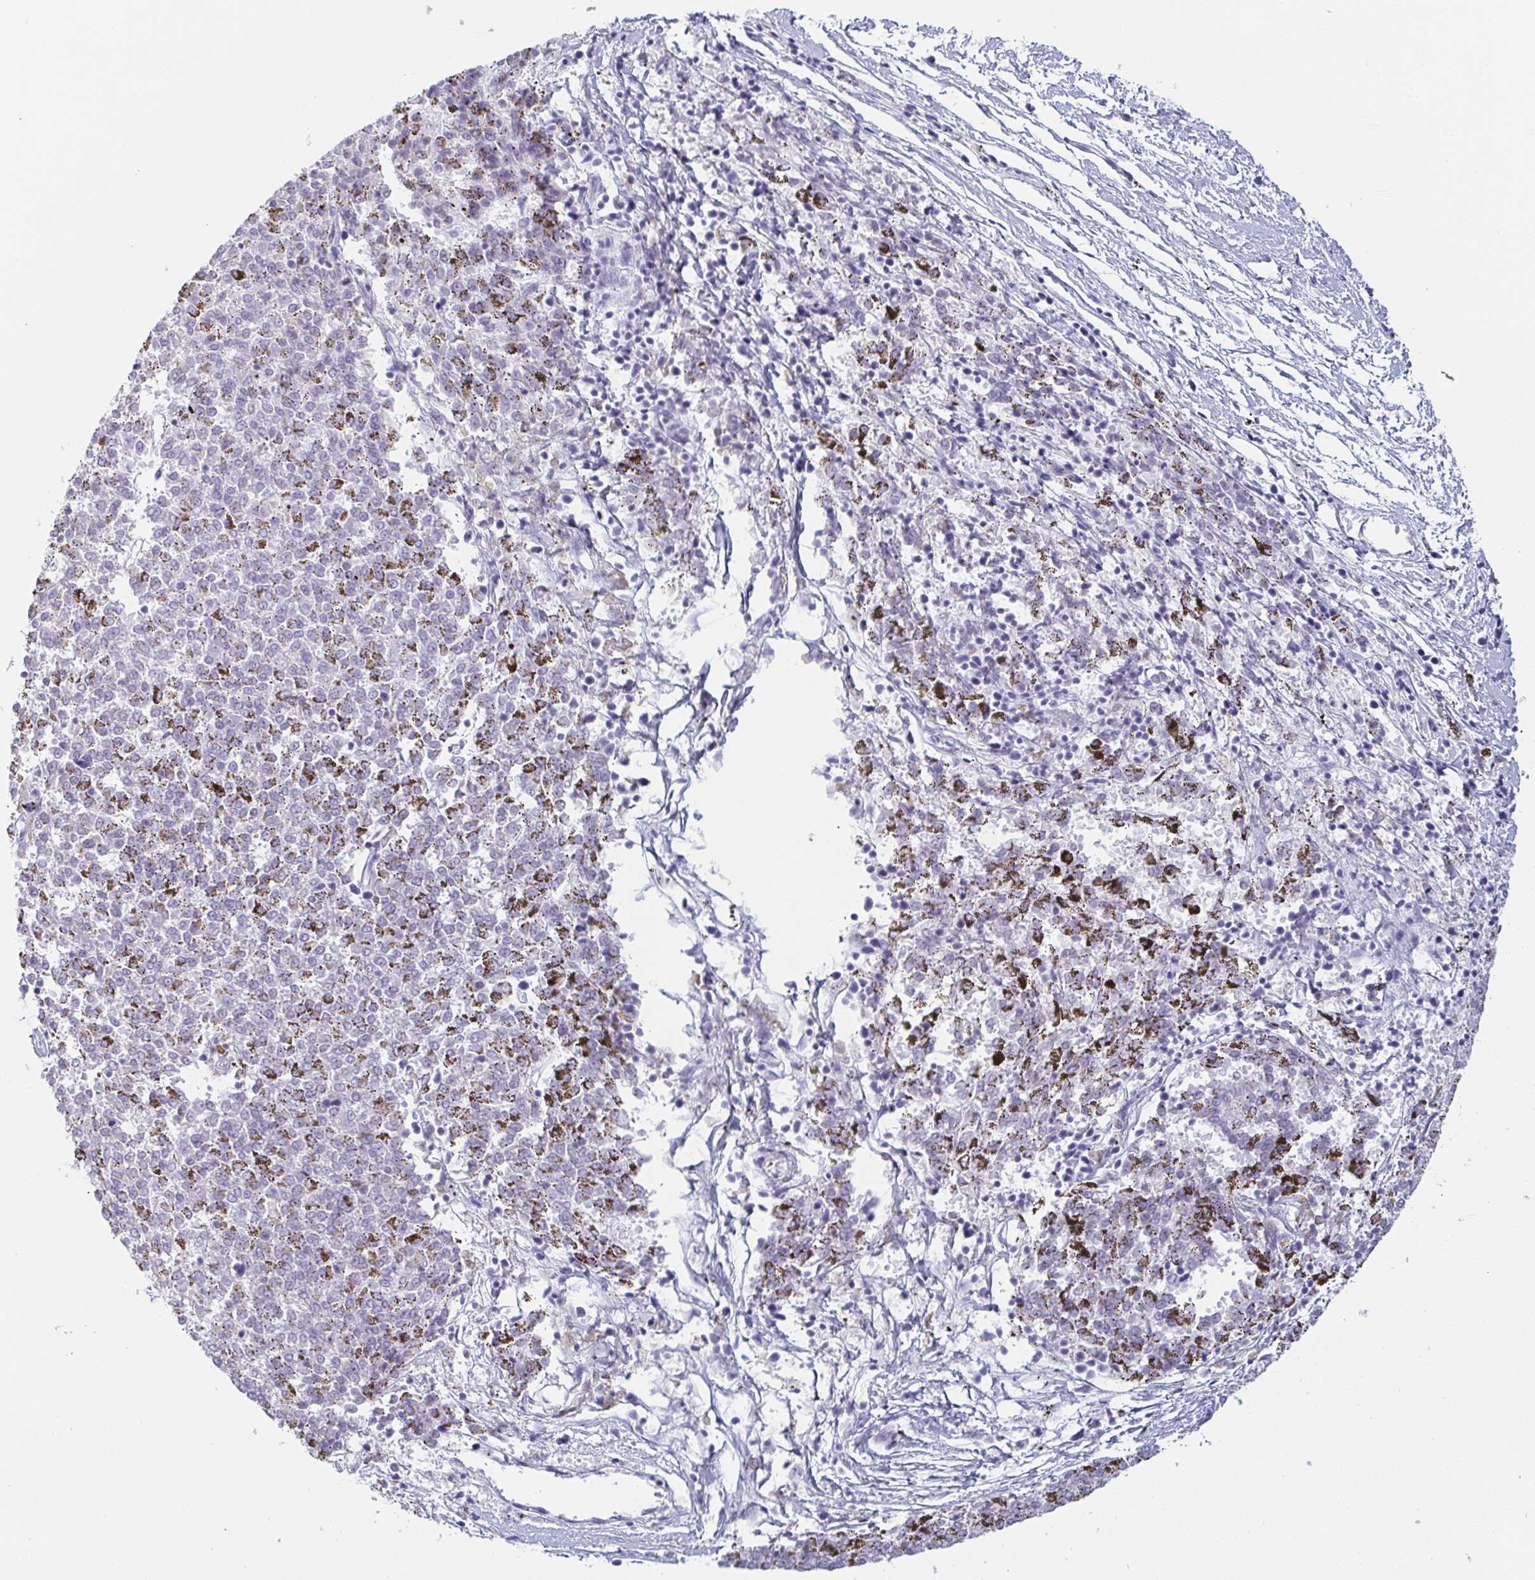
{"staining": {"intensity": "negative", "quantity": "none", "location": "none"}, "tissue": "melanoma", "cell_type": "Tumor cells", "image_type": "cancer", "snomed": [{"axis": "morphology", "description": "Malignant melanoma, NOS"}, {"axis": "topography", "description": "Skin"}], "caption": "Immunohistochemical staining of melanoma exhibits no significant expression in tumor cells.", "gene": "PRR27", "patient": {"sex": "female", "age": 72}}